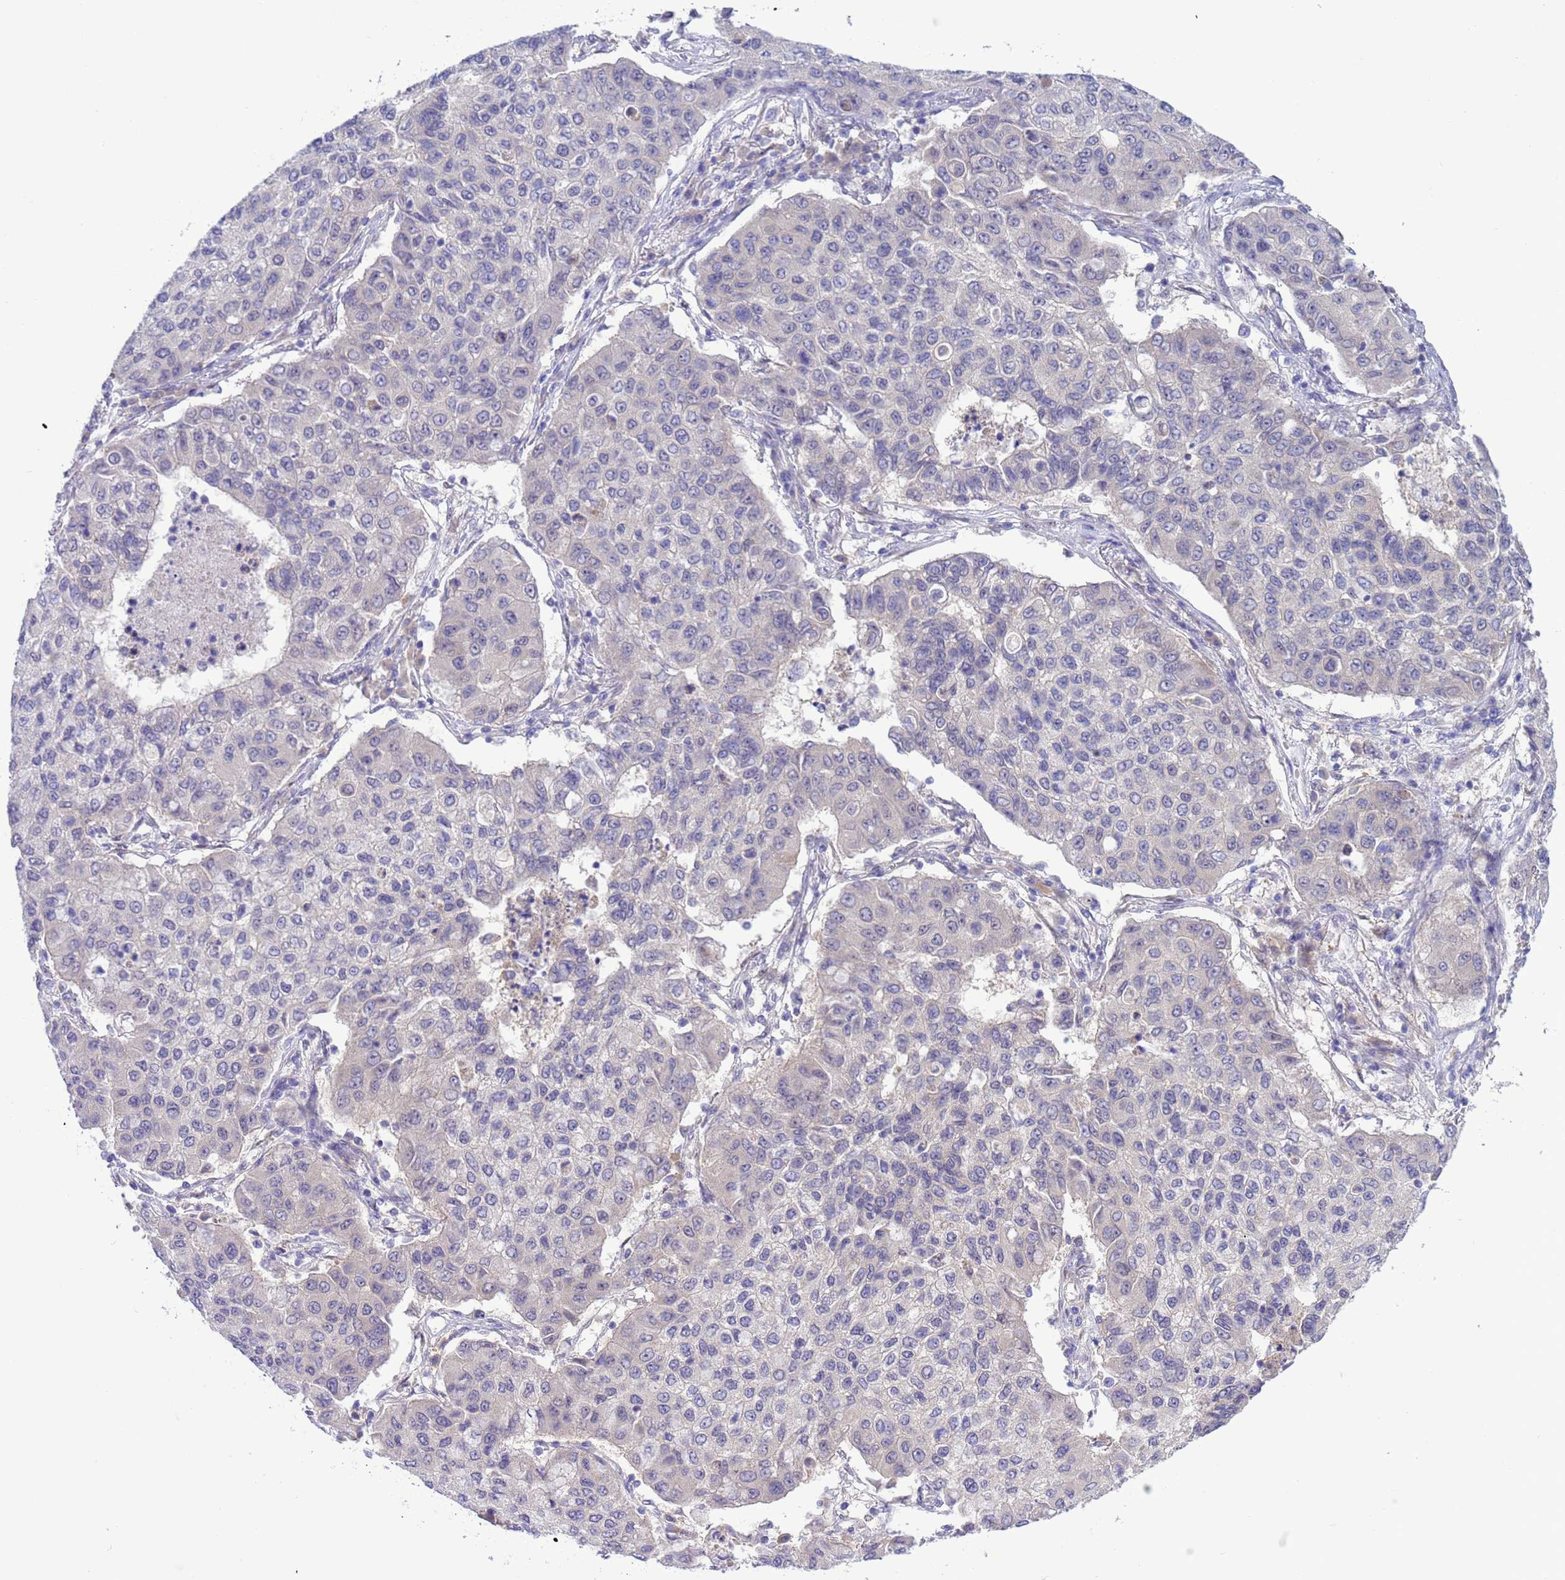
{"staining": {"intensity": "negative", "quantity": "none", "location": "none"}, "tissue": "lung cancer", "cell_type": "Tumor cells", "image_type": "cancer", "snomed": [{"axis": "morphology", "description": "Squamous cell carcinoma, NOS"}, {"axis": "topography", "description": "Lung"}], "caption": "The image reveals no staining of tumor cells in lung cancer.", "gene": "ZNF461", "patient": {"sex": "male", "age": 74}}